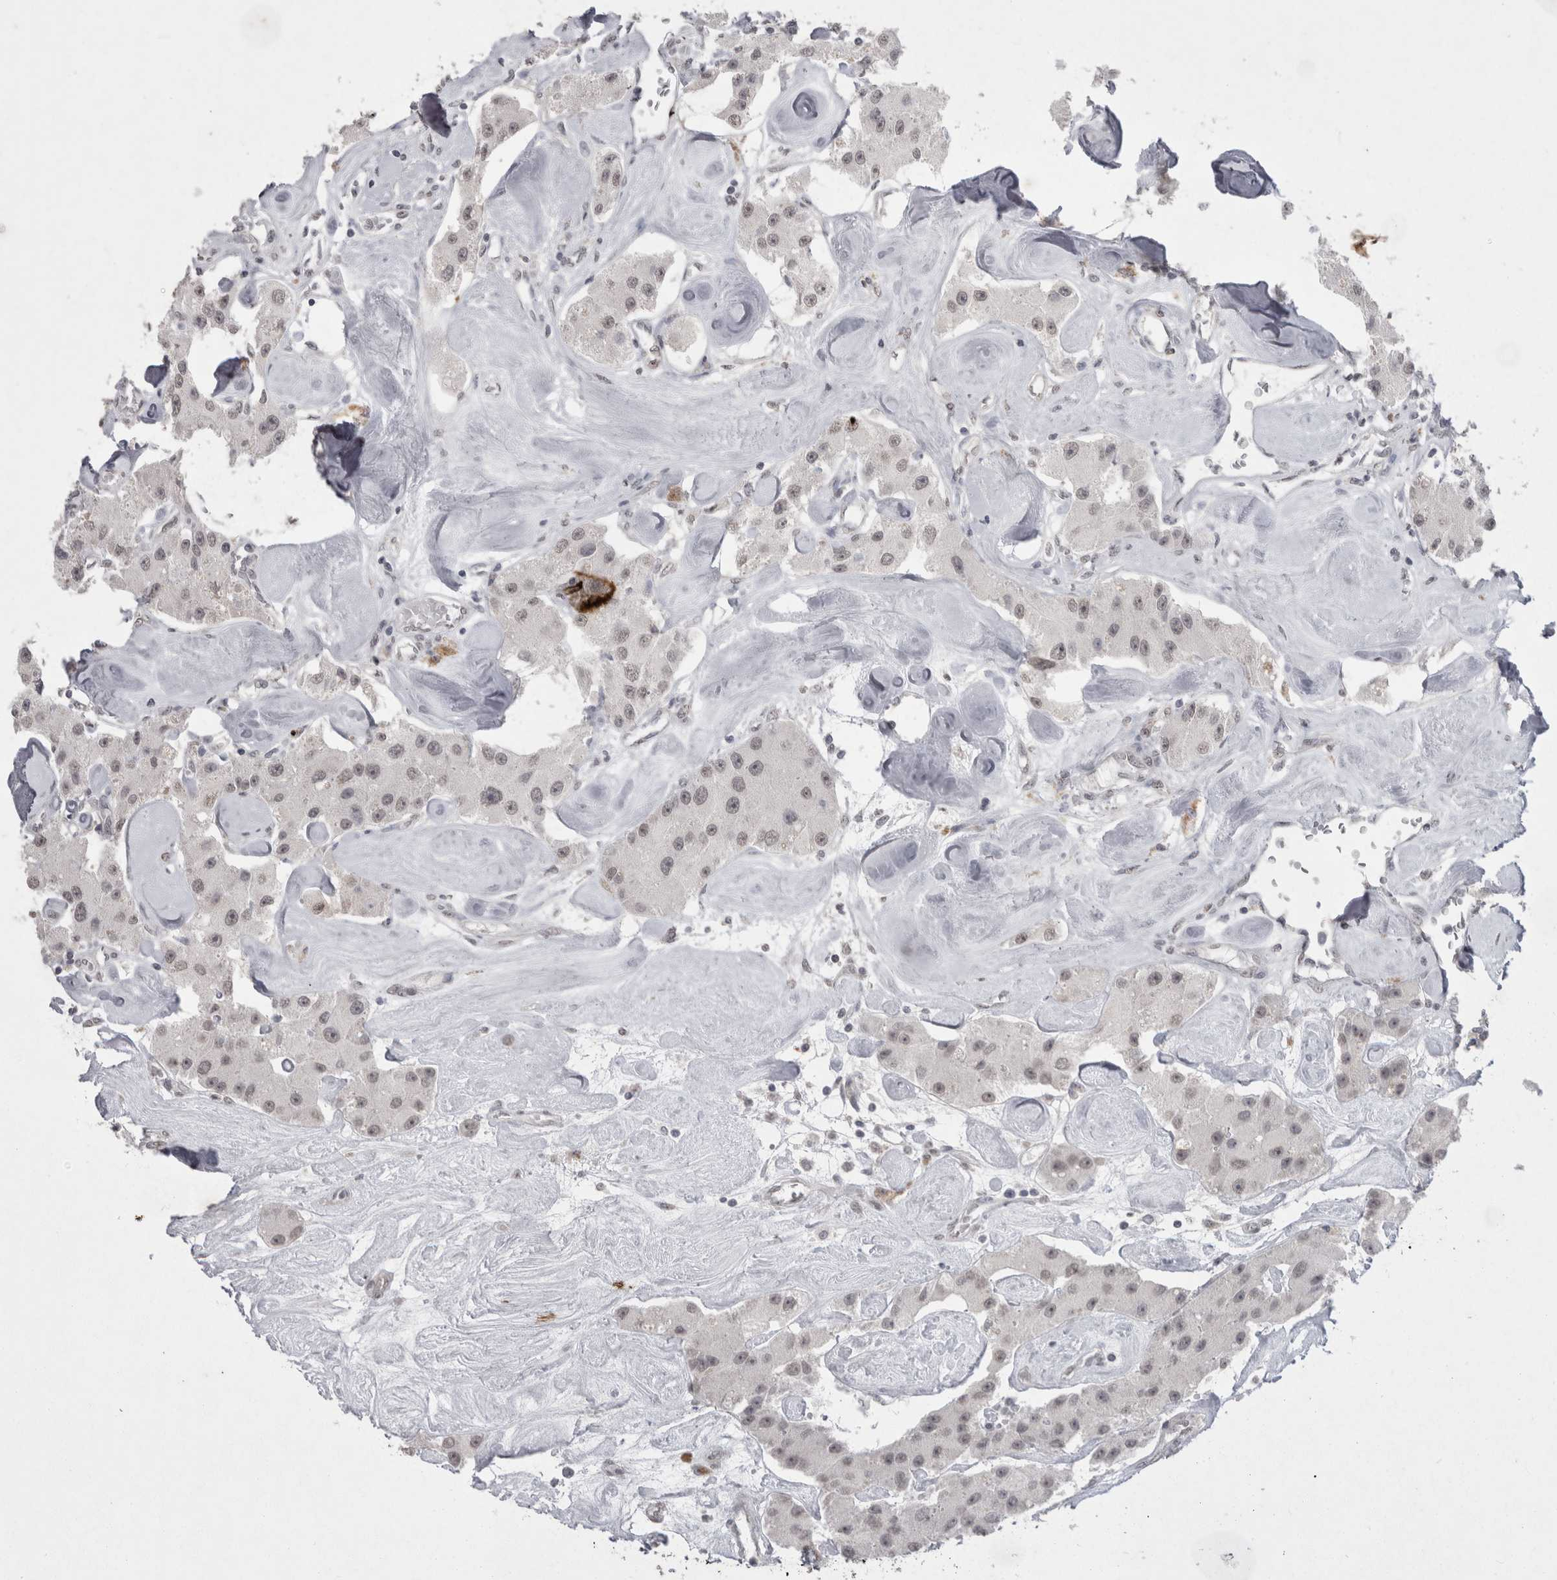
{"staining": {"intensity": "negative", "quantity": "none", "location": "none"}, "tissue": "carcinoid", "cell_type": "Tumor cells", "image_type": "cancer", "snomed": [{"axis": "morphology", "description": "Carcinoid, malignant, NOS"}, {"axis": "topography", "description": "Pancreas"}], "caption": "Protein analysis of carcinoid (malignant) exhibits no significant expression in tumor cells.", "gene": "DDX4", "patient": {"sex": "male", "age": 41}}